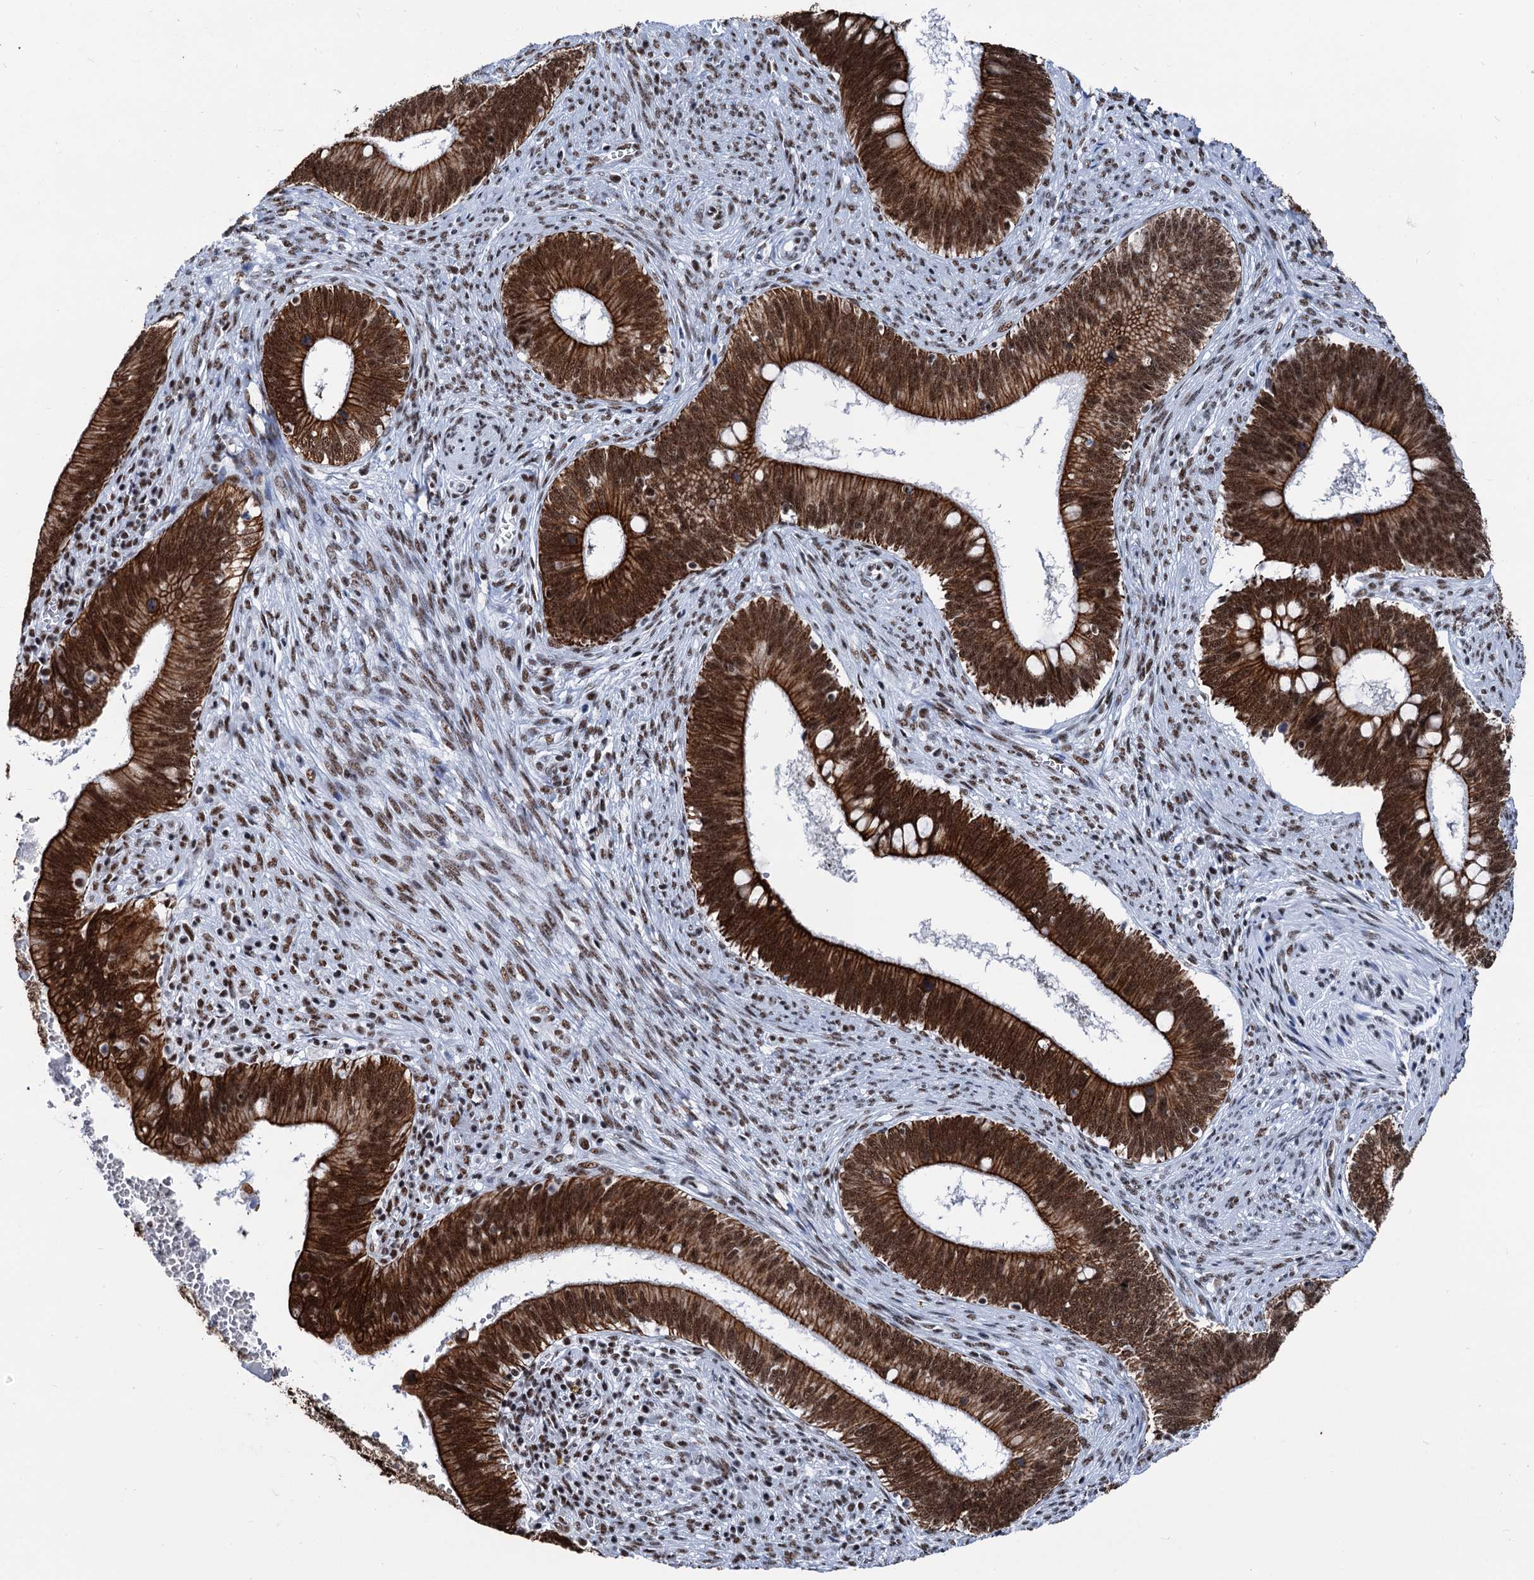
{"staining": {"intensity": "strong", "quantity": ">75%", "location": "cytoplasmic/membranous,nuclear"}, "tissue": "cervical cancer", "cell_type": "Tumor cells", "image_type": "cancer", "snomed": [{"axis": "morphology", "description": "Adenocarcinoma, NOS"}, {"axis": "topography", "description": "Cervix"}], "caption": "Immunohistochemical staining of cervical cancer demonstrates high levels of strong cytoplasmic/membranous and nuclear staining in about >75% of tumor cells.", "gene": "DDX23", "patient": {"sex": "female", "age": 42}}